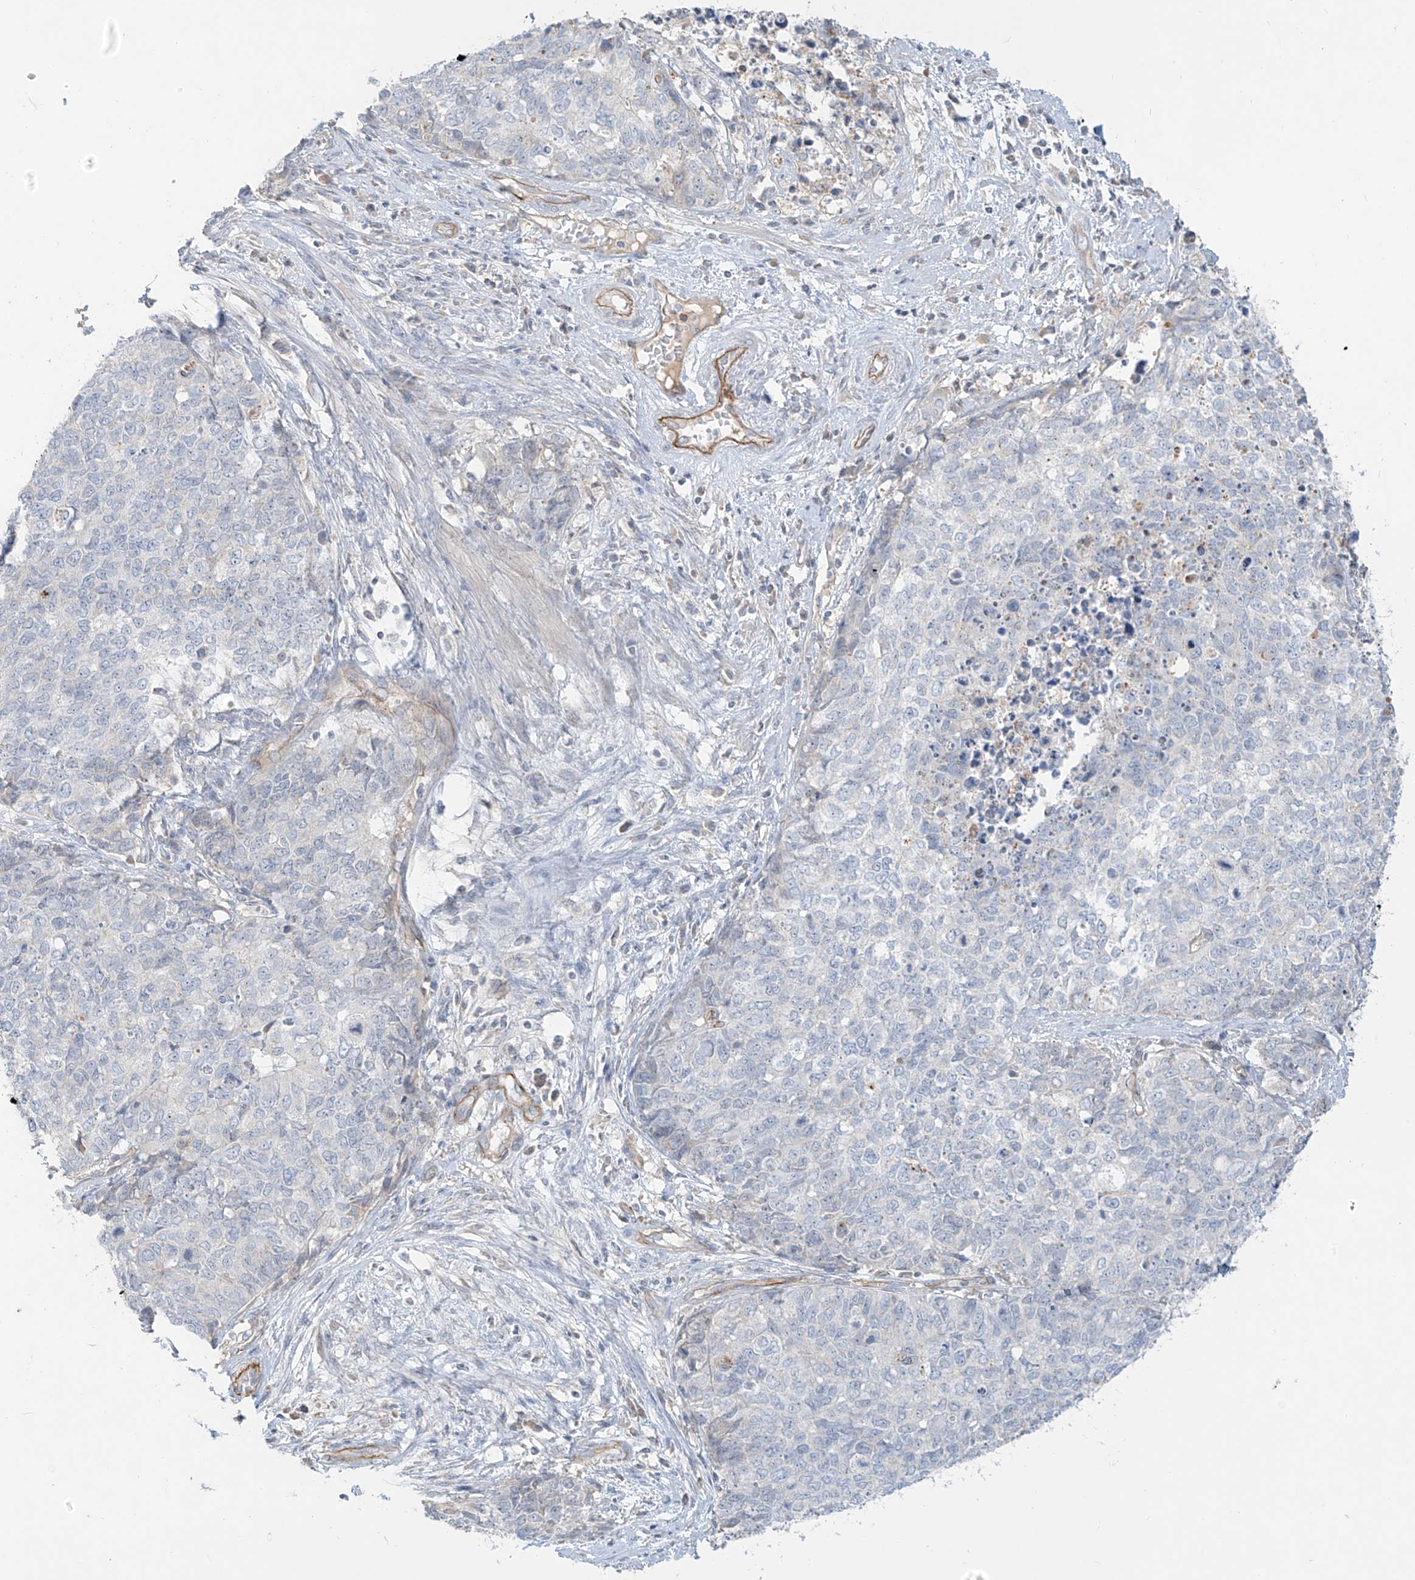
{"staining": {"intensity": "negative", "quantity": "none", "location": "none"}, "tissue": "cervical cancer", "cell_type": "Tumor cells", "image_type": "cancer", "snomed": [{"axis": "morphology", "description": "Squamous cell carcinoma, NOS"}, {"axis": "topography", "description": "Cervix"}], "caption": "High magnification brightfield microscopy of cervical cancer stained with DAB (3,3'-diaminobenzidine) (brown) and counterstained with hematoxylin (blue): tumor cells show no significant expression.", "gene": "C2orf42", "patient": {"sex": "female", "age": 63}}